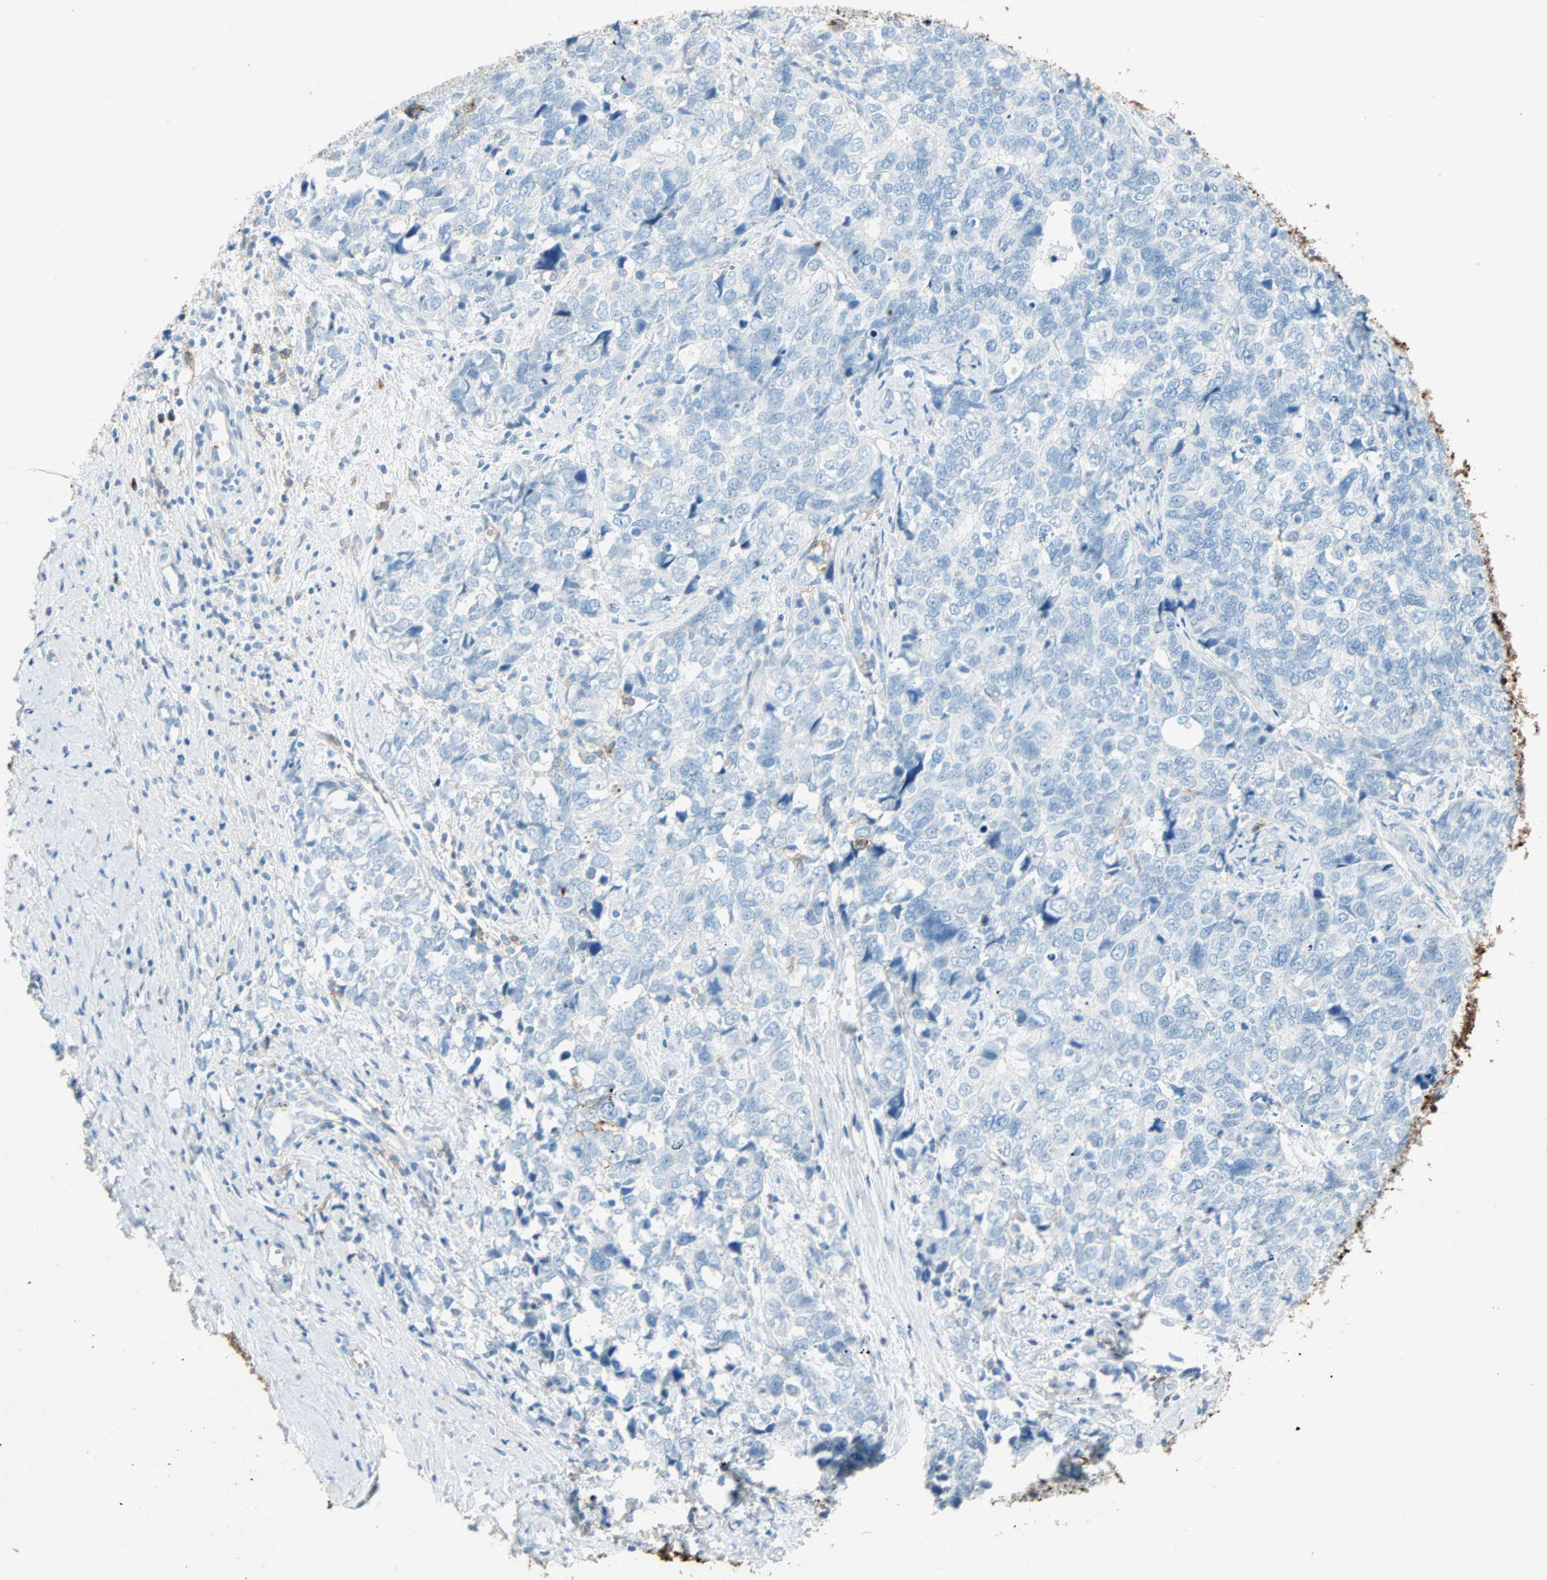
{"staining": {"intensity": "negative", "quantity": "none", "location": "none"}, "tissue": "cervical cancer", "cell_type": "Tumor cells", "image_type": "cancer", "snomed": [{"axis": "morphology", "description": "Squamous cell carcinoma, NOS"}, {"axis": "topography", "description": "Cervix"}], "caption": "Micrograph shows no significant protein positivity in tumor cells of cervical cancer.", "gene": "CLEC4A", "patient": {"sex": "female", "age": 63}}